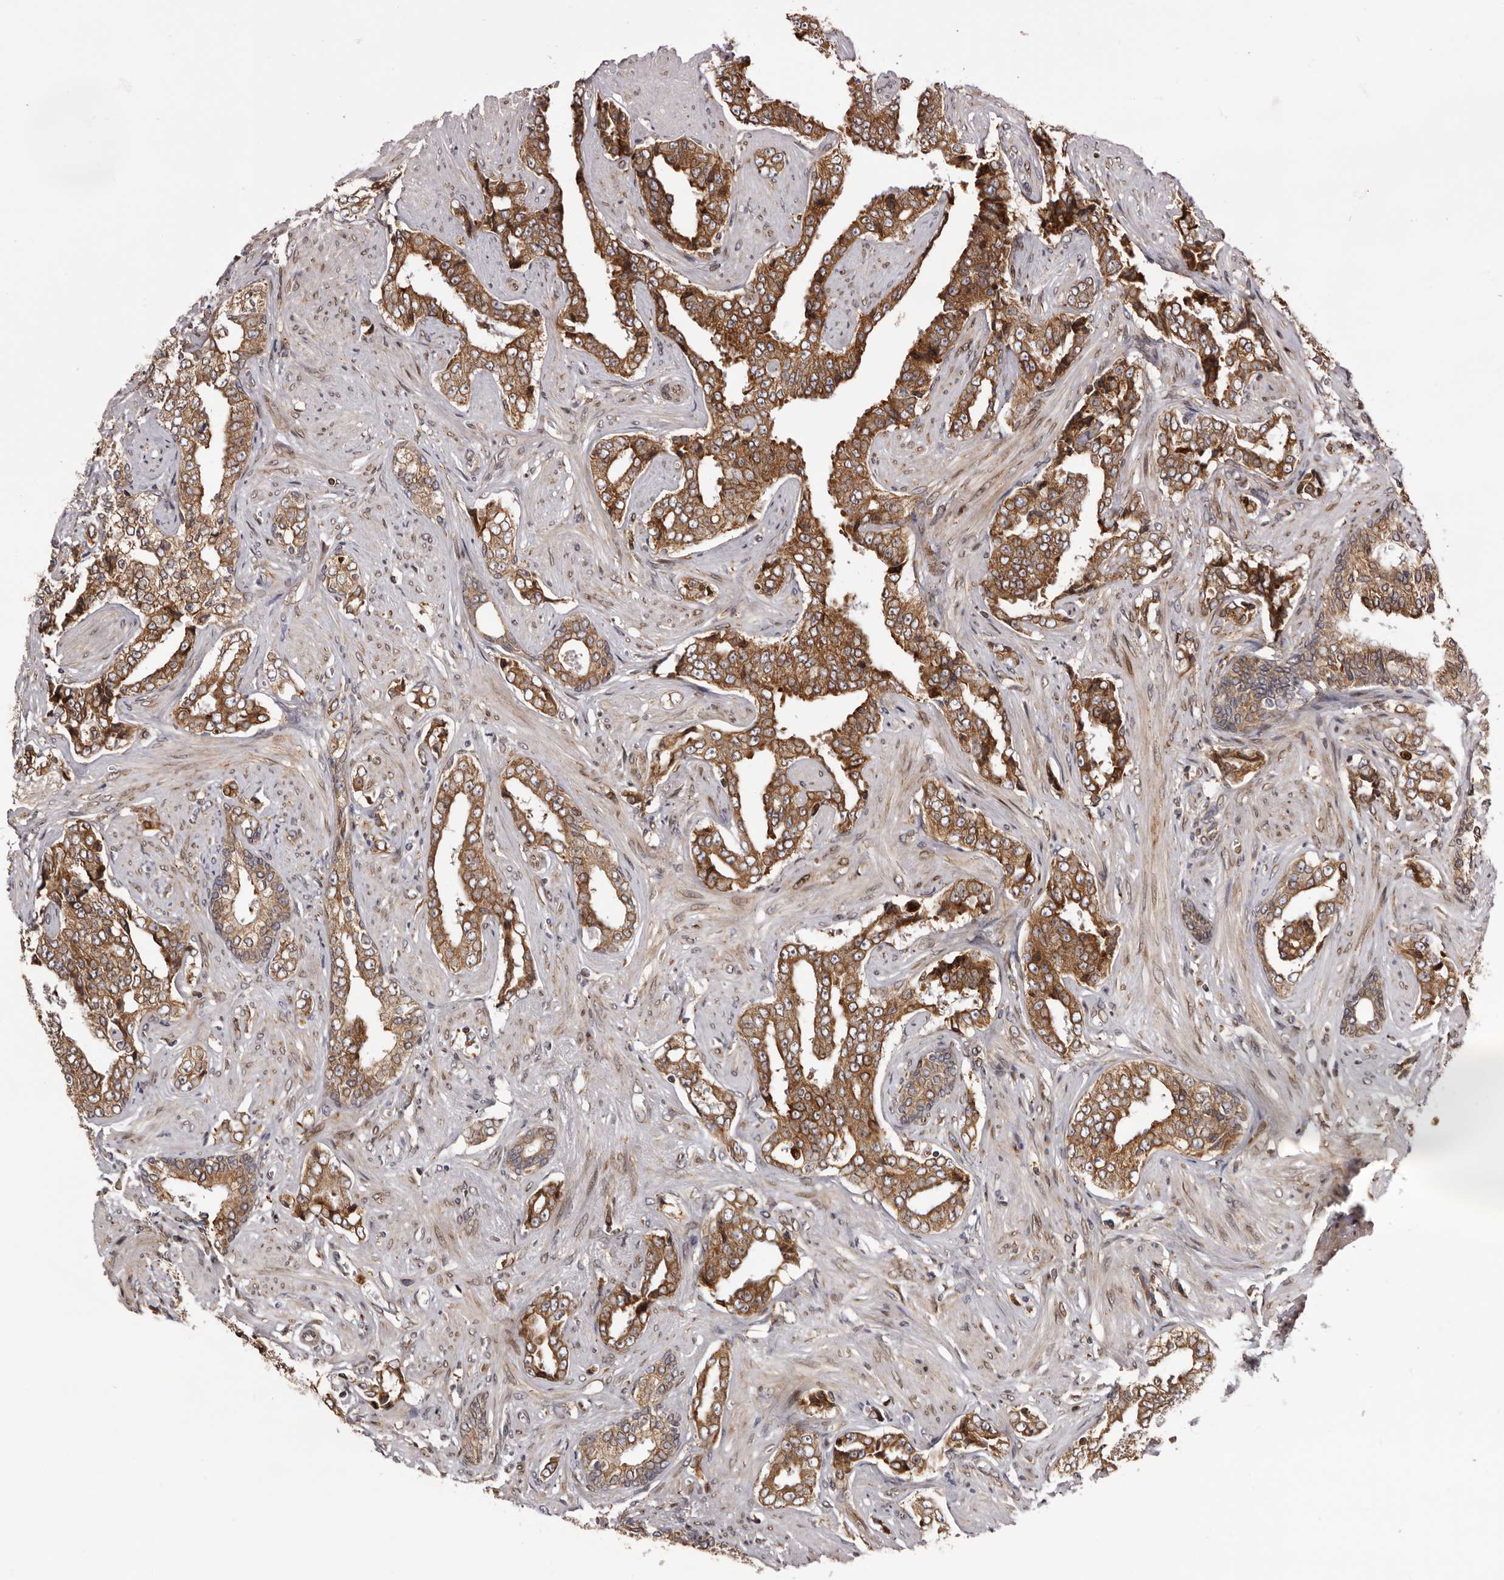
{"staining": {"intensity": "moderate", "quantity": ">75%", "location": "cytoplasmic/membranous"}, "tissue": "prostate cancer", "cell_type": "Tumor cells", "image_type": "cancer", "snomed": [{"axis": "morphology", "description": "Adenocarcinoma, High grade"}, {"axis": "topography", "description": "Prostate"}], "caption": "Immunohistochemical staining of human prostate adenocarcinoma (high-grade) reveals medium levels of moderate cytoplasmic/membranous expression in approximately >75% of tumor cells.", "gene": "C4orf3", "patient": {"sex": "male", "age": 71}}